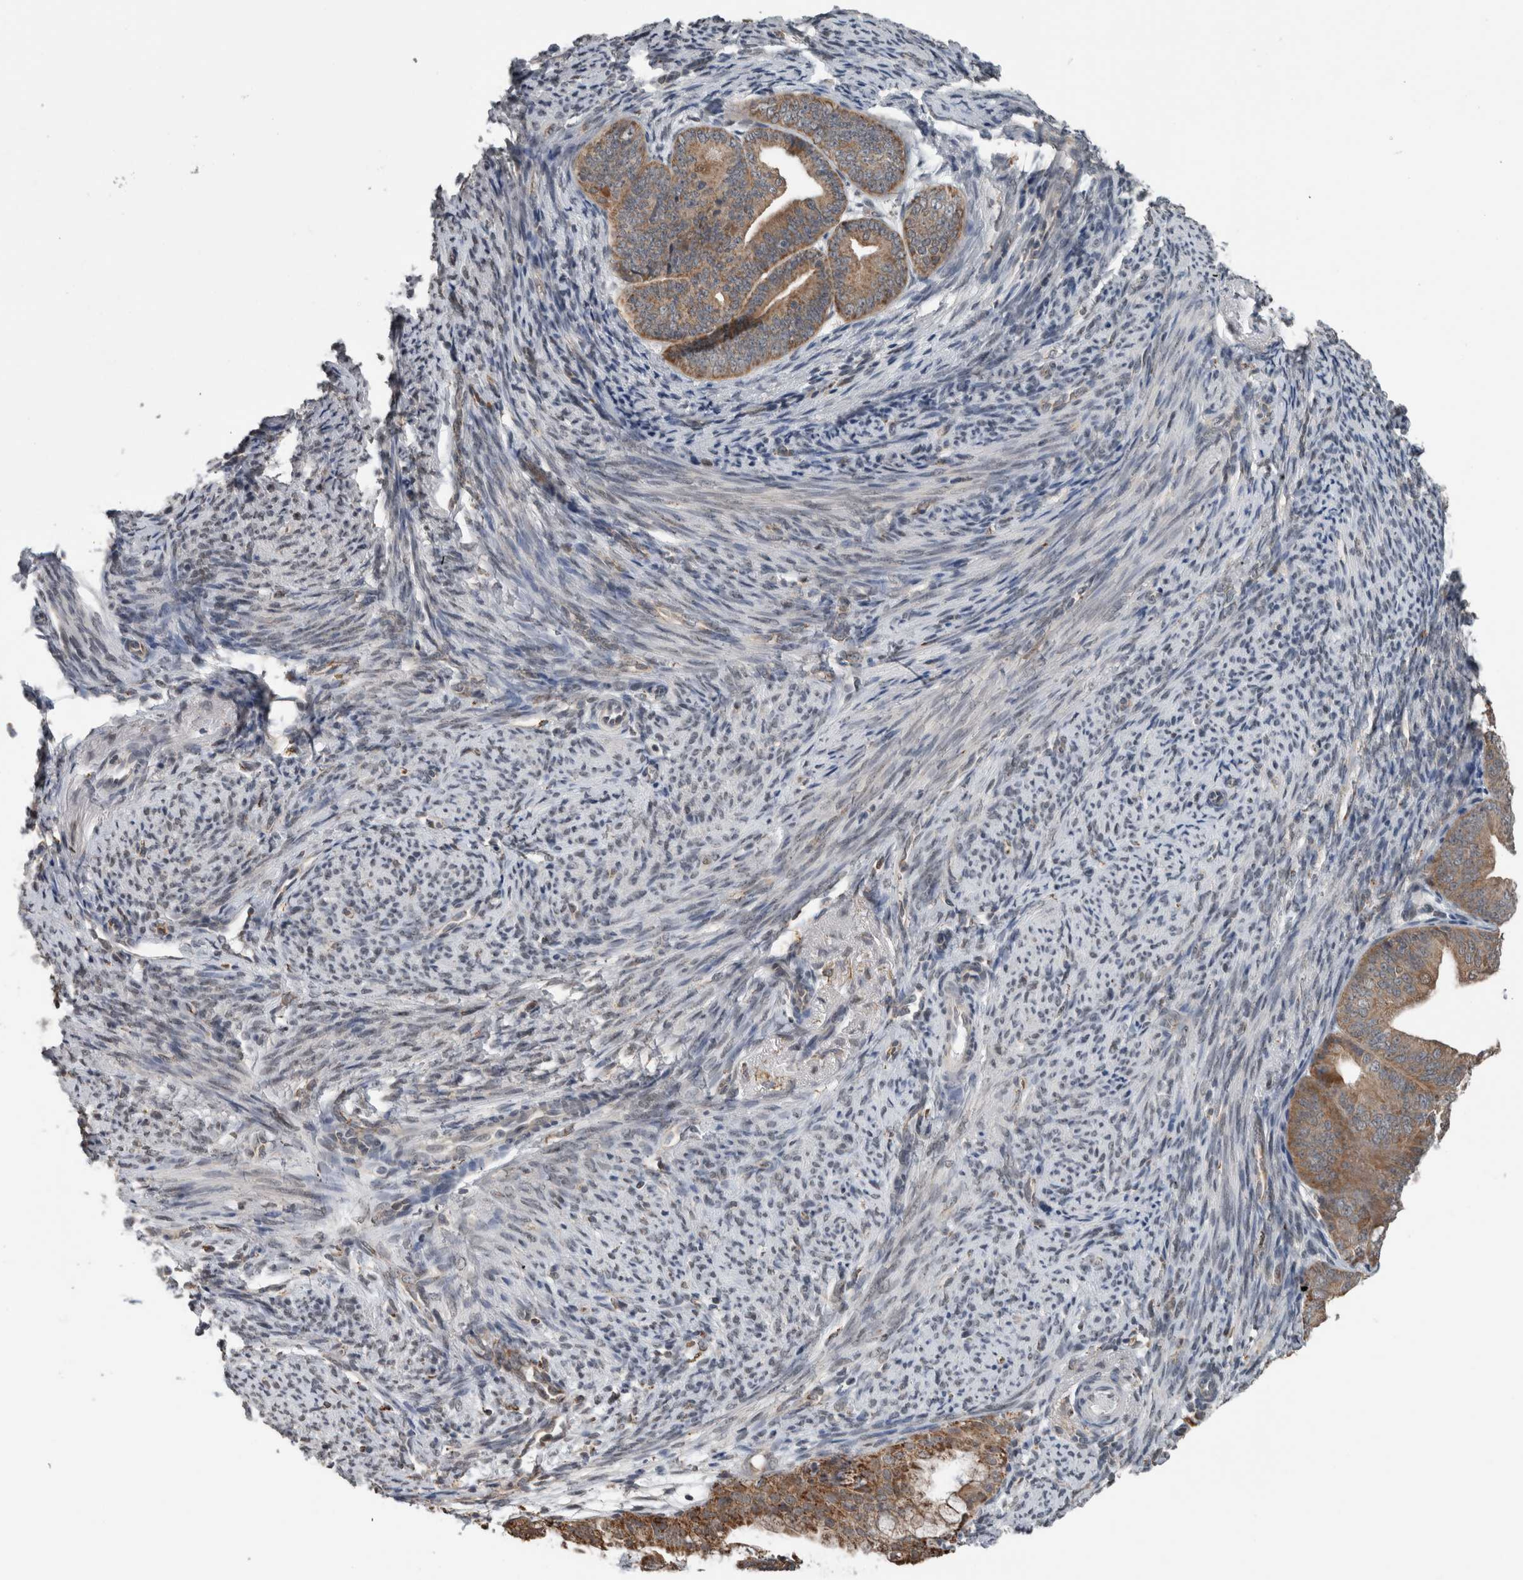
{"staining": {"intensity": "moderate", "quantity": ">75%", "location": "cytoplasmic/membranous"}, "tissue": "endometrial cancer", "cell_type": "Tumor cells", "image_type": "cancer", "snomed": [{"axis": "morphology", "description": "Adenocarcinoma, NOS"}, {"axis": "topography", "description": "Endometrium"}], "caption": "Immunohistochemistry of human endometrial adenocarcinoma demonstrates medium levels of moderate cytoplasmic/membranous expression in about >75% of tumor cells. (DAB IHC, brown staining for protein, blue staining for nuclei).", "gene": "ACSF2", "patient": {"sex": "female", "age": 63}}